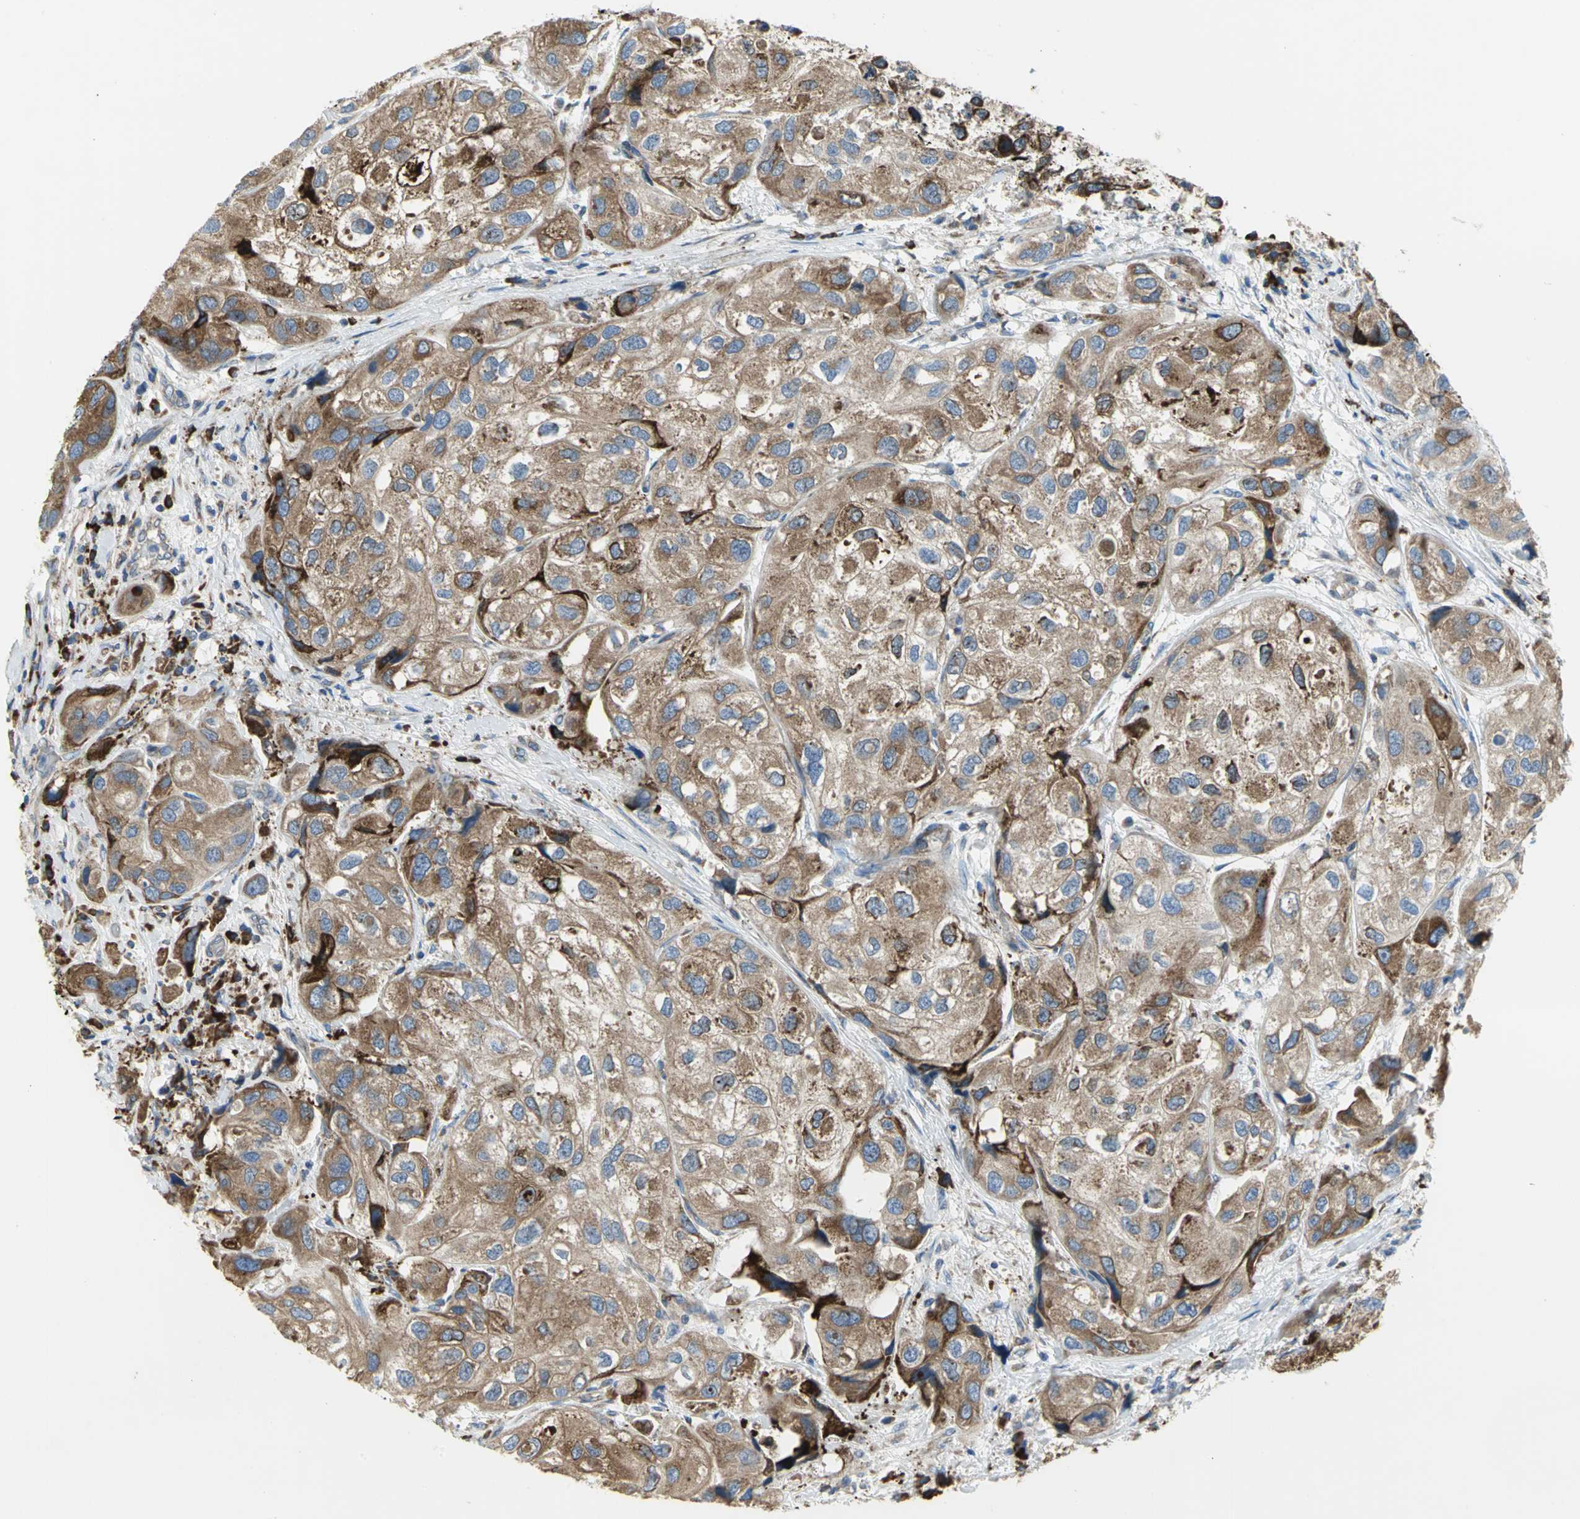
{"staining": {"intensity": "strong", "quantity": ">75%", "location": "cytoplasmic/membranous"}, "tissue": "urothelial cancer", "cell_type": "Tumor cells", "image_type": "cancer", "snomed": [{"axis": "morphology", "description": "Urothelial carcinoma, High grade"}, {"axis": "topography", "description": "Urinary bladder"}], "caption": "Approximately >75% of tumor cells in urothelial carcinoma (high-grade) demonstrate strong cytoplasmic/membranous protein staining as visualized by brown immunohistochemical staining.", "gene": "TULP4", "patient": {"sex": "female", "age": 64}}